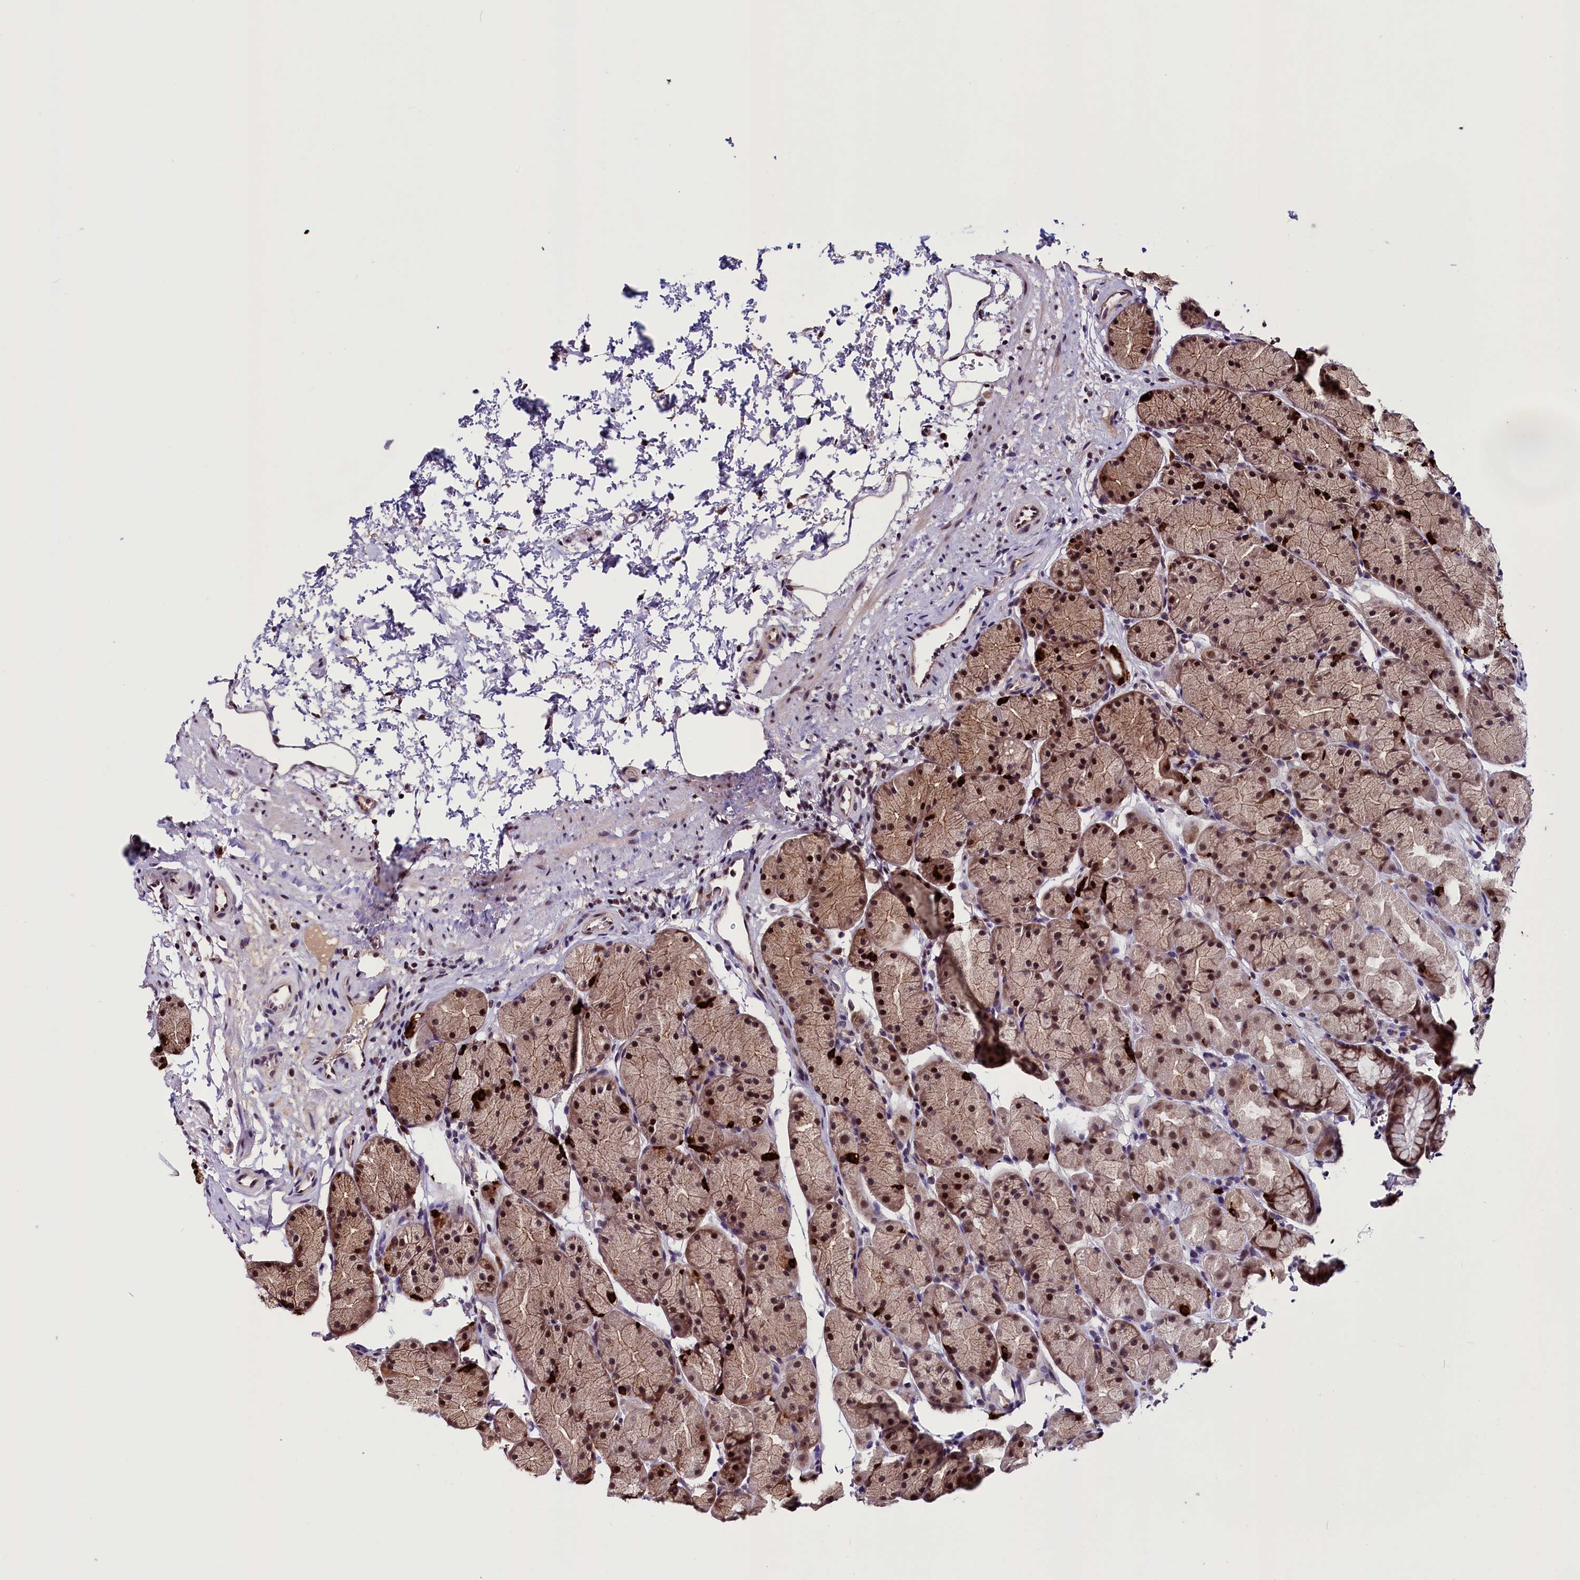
{"staining": {"intensity": "moderate", "quantity": ">75%", "location": "cytoplasmic/membranous,nuclear"}, "tissue": "stomach", "cell_type": "Glandular cells", "image_type": "normal", "snomed": [{"axis": "morphology", "description": "Normal tissue, NOS"}, {"axis": "topography", "description": "Stomach, upper"}, {"axis": "topography", "description": "Stomach"}], "caption": "Protein analysis of unremarkable stomach shows moderate cytoplasmic/membranous,nuclear expression in about >75% of glandular cells.", "gene": "RNMT", "patient": {"sex": "male", "age": 47}}